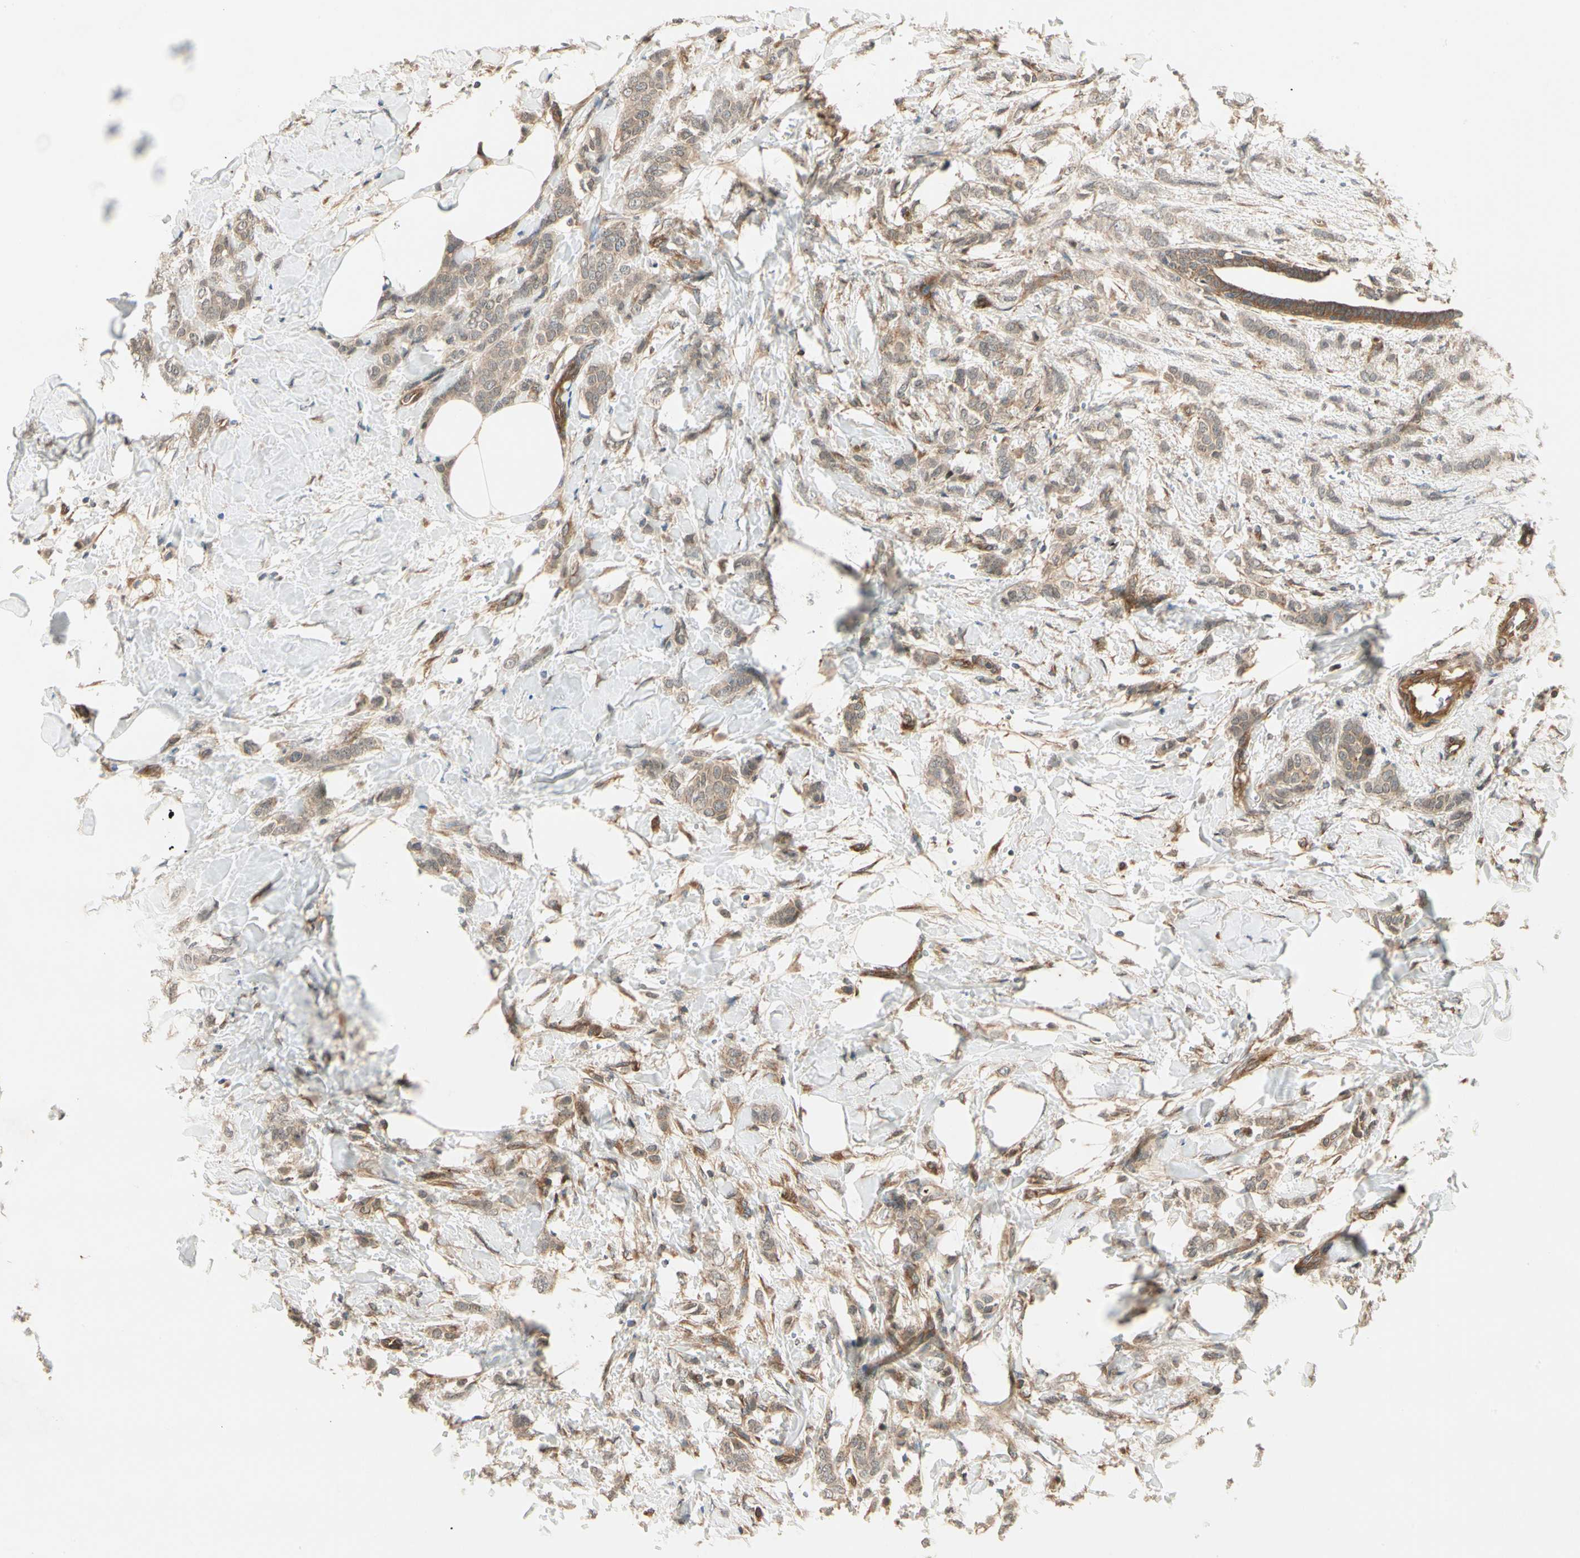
{"staining": {"intensity": "moderate", "quantity": ">75%", "location": "cytoplasmic/membranous"}, "tissue": "breast cancer", "cell_type": "Tumor cells", "image_type": "cancer", "snomed": [{"axis": "morphology", "description": "Lobular carcinoma, in situ"}, {"axis": "morphology", "description": "Lobular carcinoma"}, {"axis": "topography", "description": "Breast"}], "caption": "Immunohistochemistry staining of breast lobular carcinoma, which reveals medium levels of moderate cytoplasmic/membranous staining in about >75% of tumor cells indicating moderate cytoplasmic/membranous protein positivity. The staining was performed using DAB (brown) for protein detection and nuclei were counterstained in hematoxylin (blue).", "gene": "ROCK2", "patient": {"sex": "female", "age": 41}}